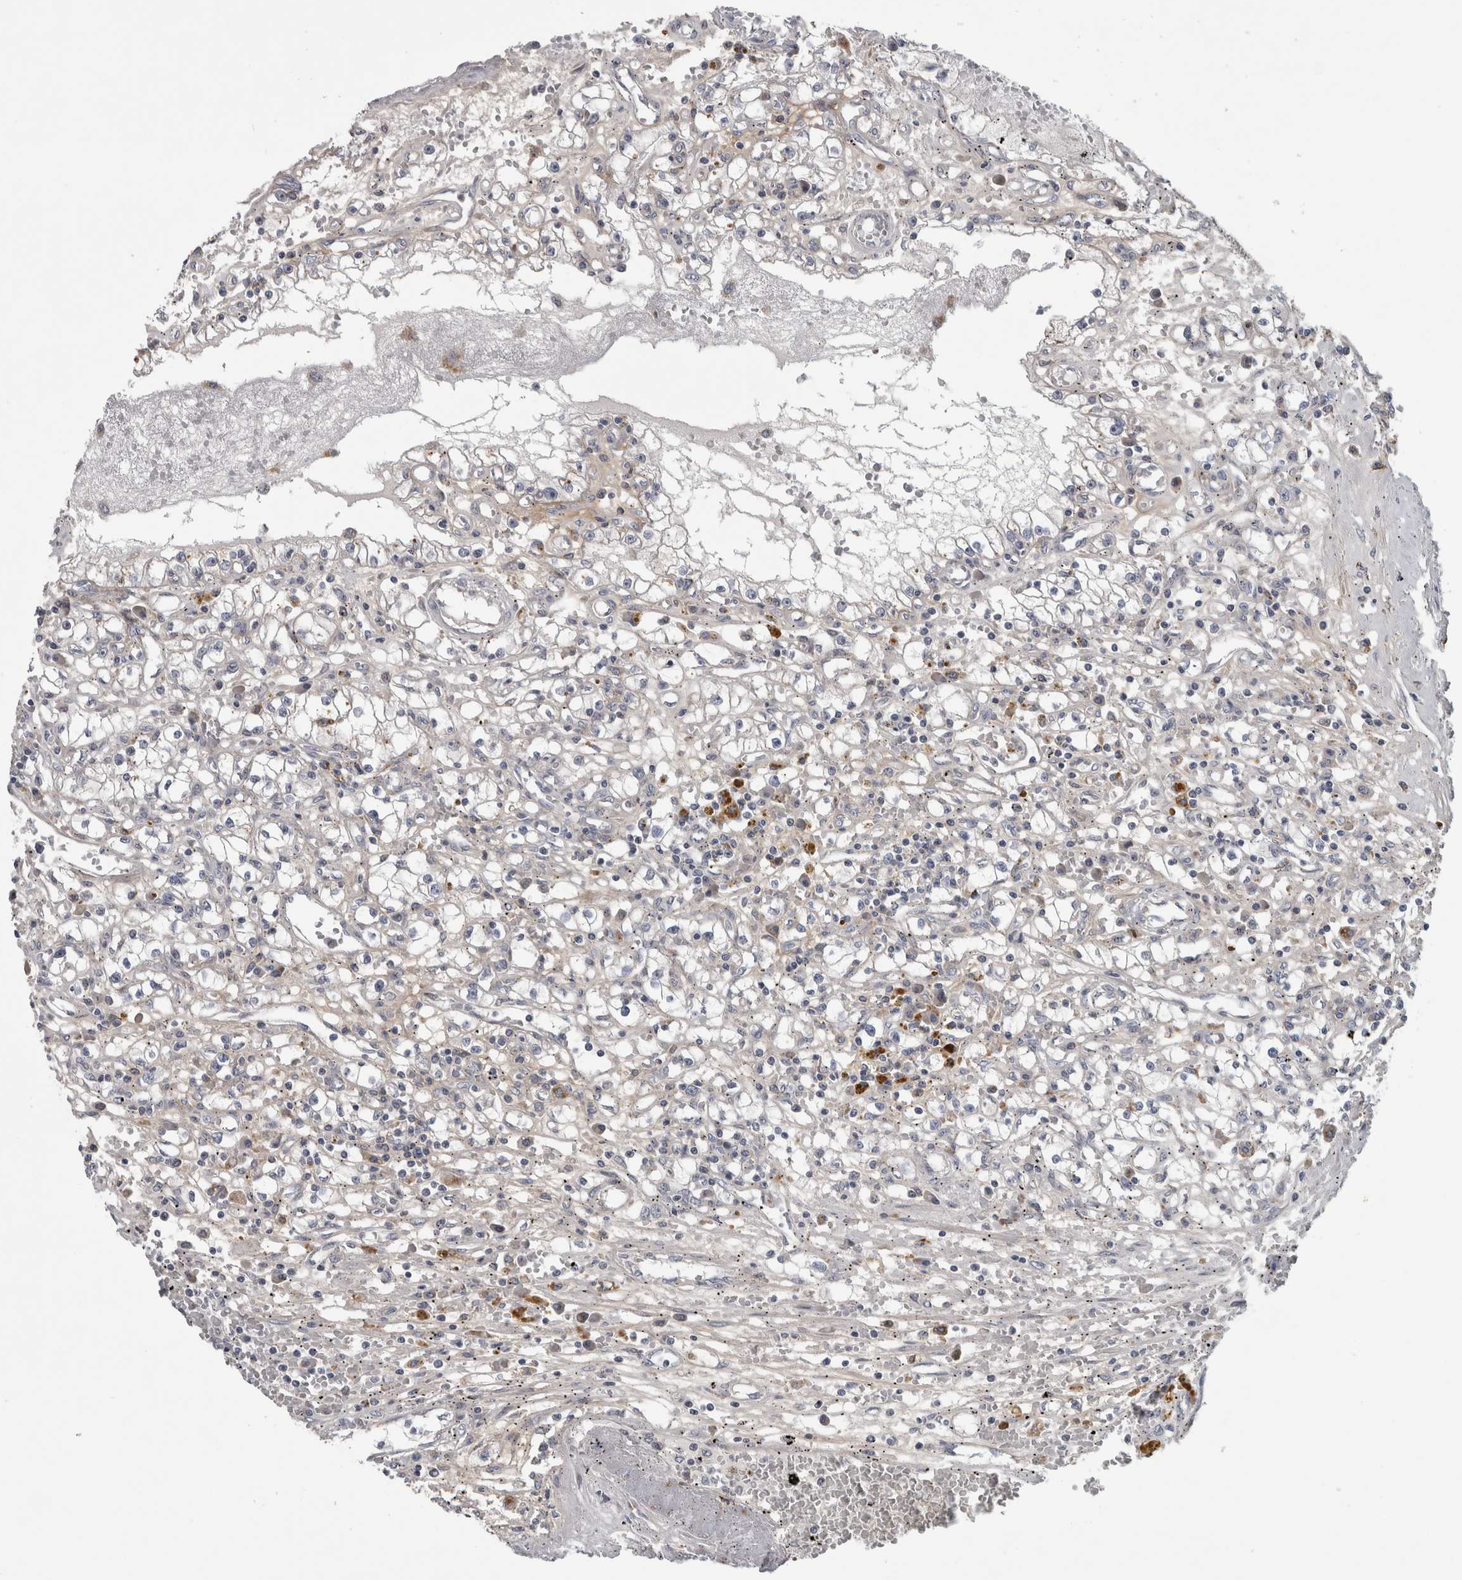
{"staining": {"intensity": "negative", "quantity": "none", "location": "none"}, "tissue": "renal cancer", "cell_type": "Tumor cells", "image_type": "cancer", "snomed": [{"axis": "morphology", "description": "Adenocarcinoma, NOS"}, {"axis": "topography", "description": "Kidney"}], "caption": "Immunohistochemical staining of human renal cancer demonstrates no significant expression in tumor cells.", "gene": "ATXN2", "patient": {"sex": "male", "age": 56}}